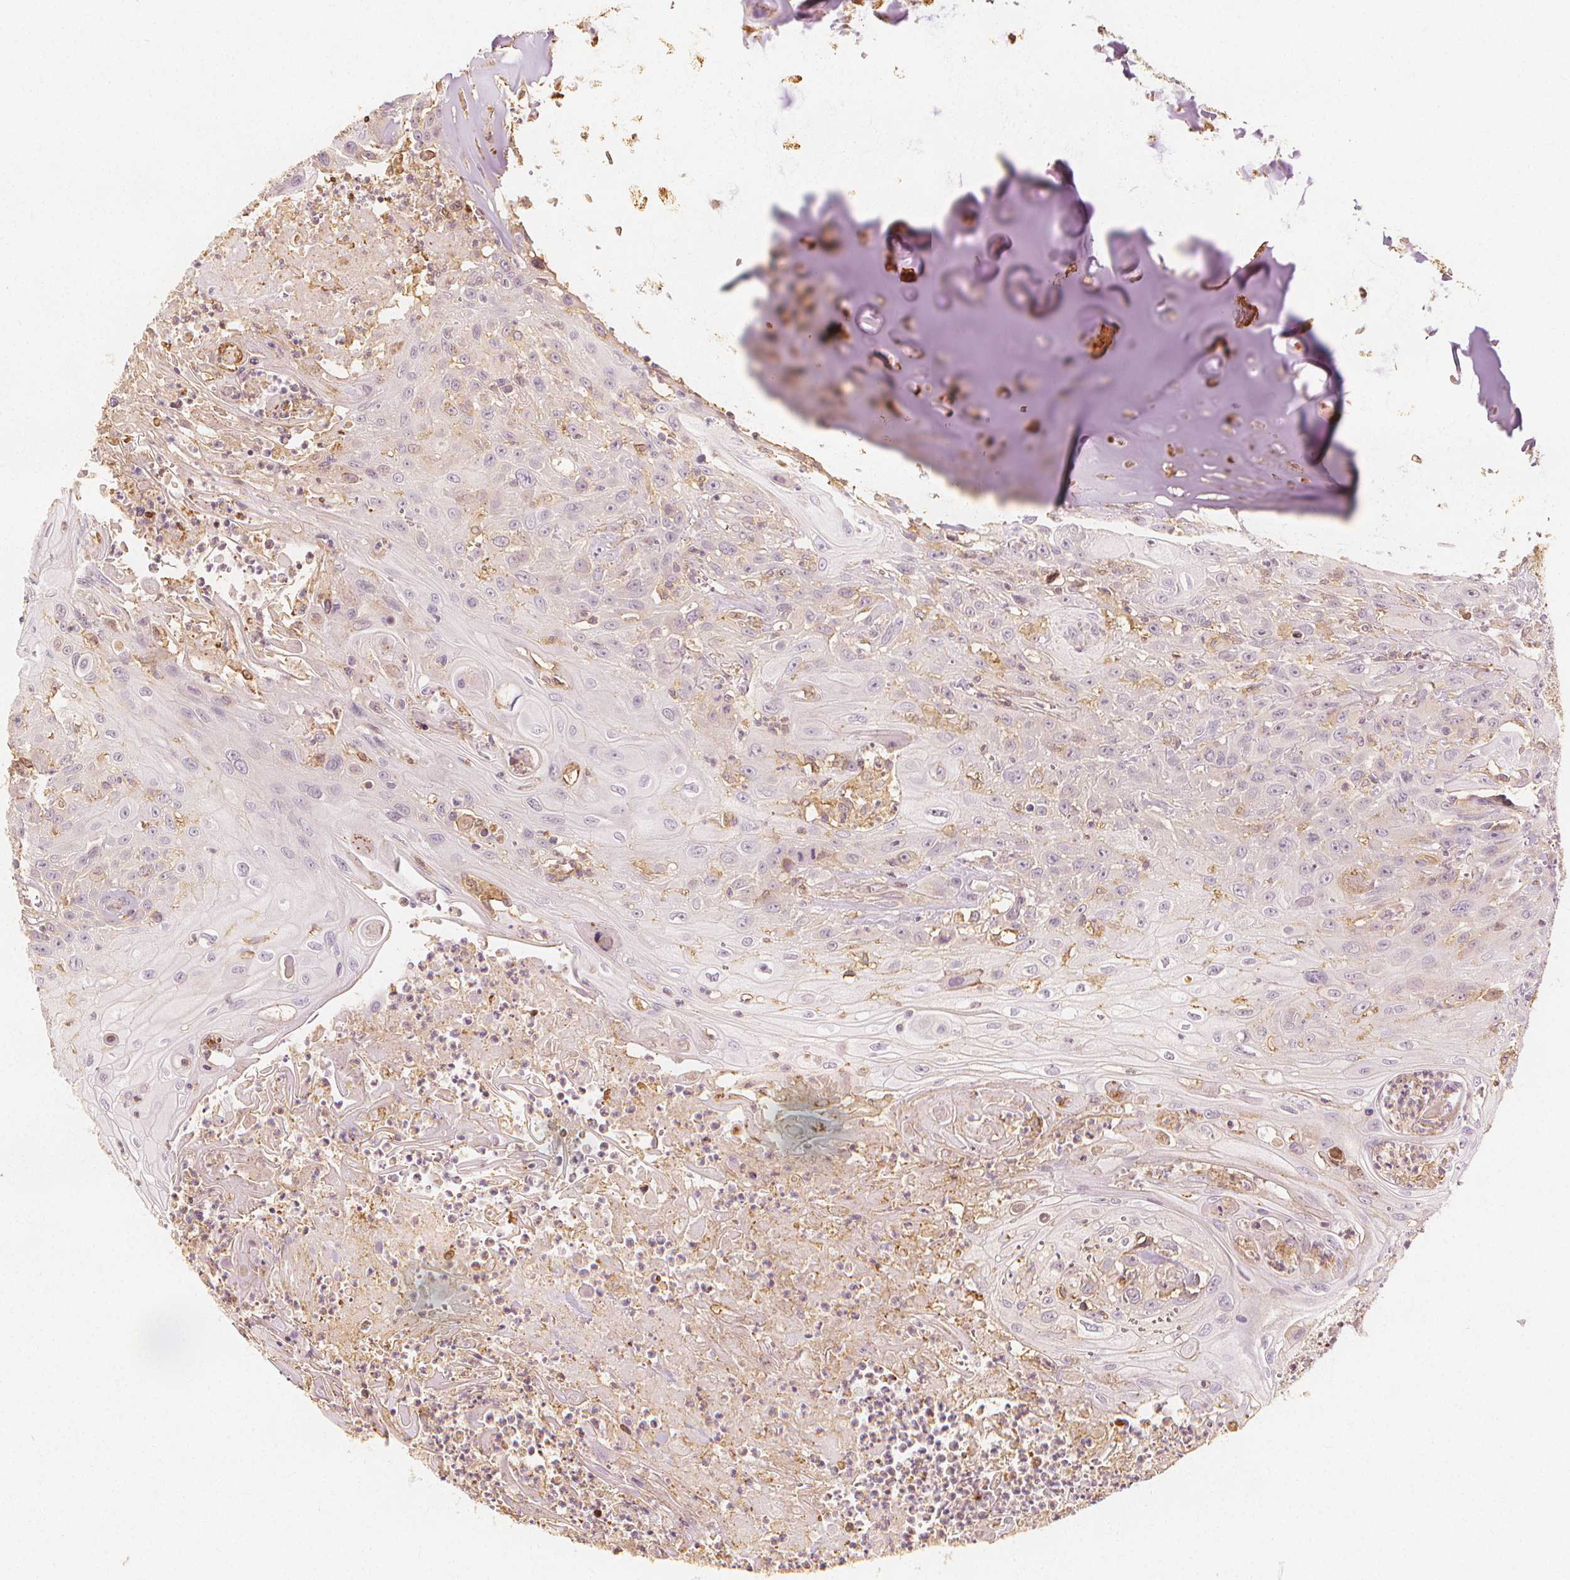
{"staining": {"intensity": "negative", "quantity": "none", "location": "none"}, "tissue": "head and neck cancer", "cell_type": "Tumor cells", "image_type": "cancer", "snomed": [{"axis": "morphology", "description": "Squamous cell carcinoma, NOS"}, {"axis": "topography", "description": "Skin"}, {"axis": "topography", "description": "Head-Neck"}], "caption": "Head and neck cancer (squamous cell carcinoma) was stained to show a protein in brown. There is no significant positivity in tumor cells. The staining was performed using DAB to visualize the protein expression in brown, while the nuclei were stained in blue with hematoxylin (Magnification: 20x).", "gene": "ARHGAP26", "patient": {"sex": "male", "age": 80}}